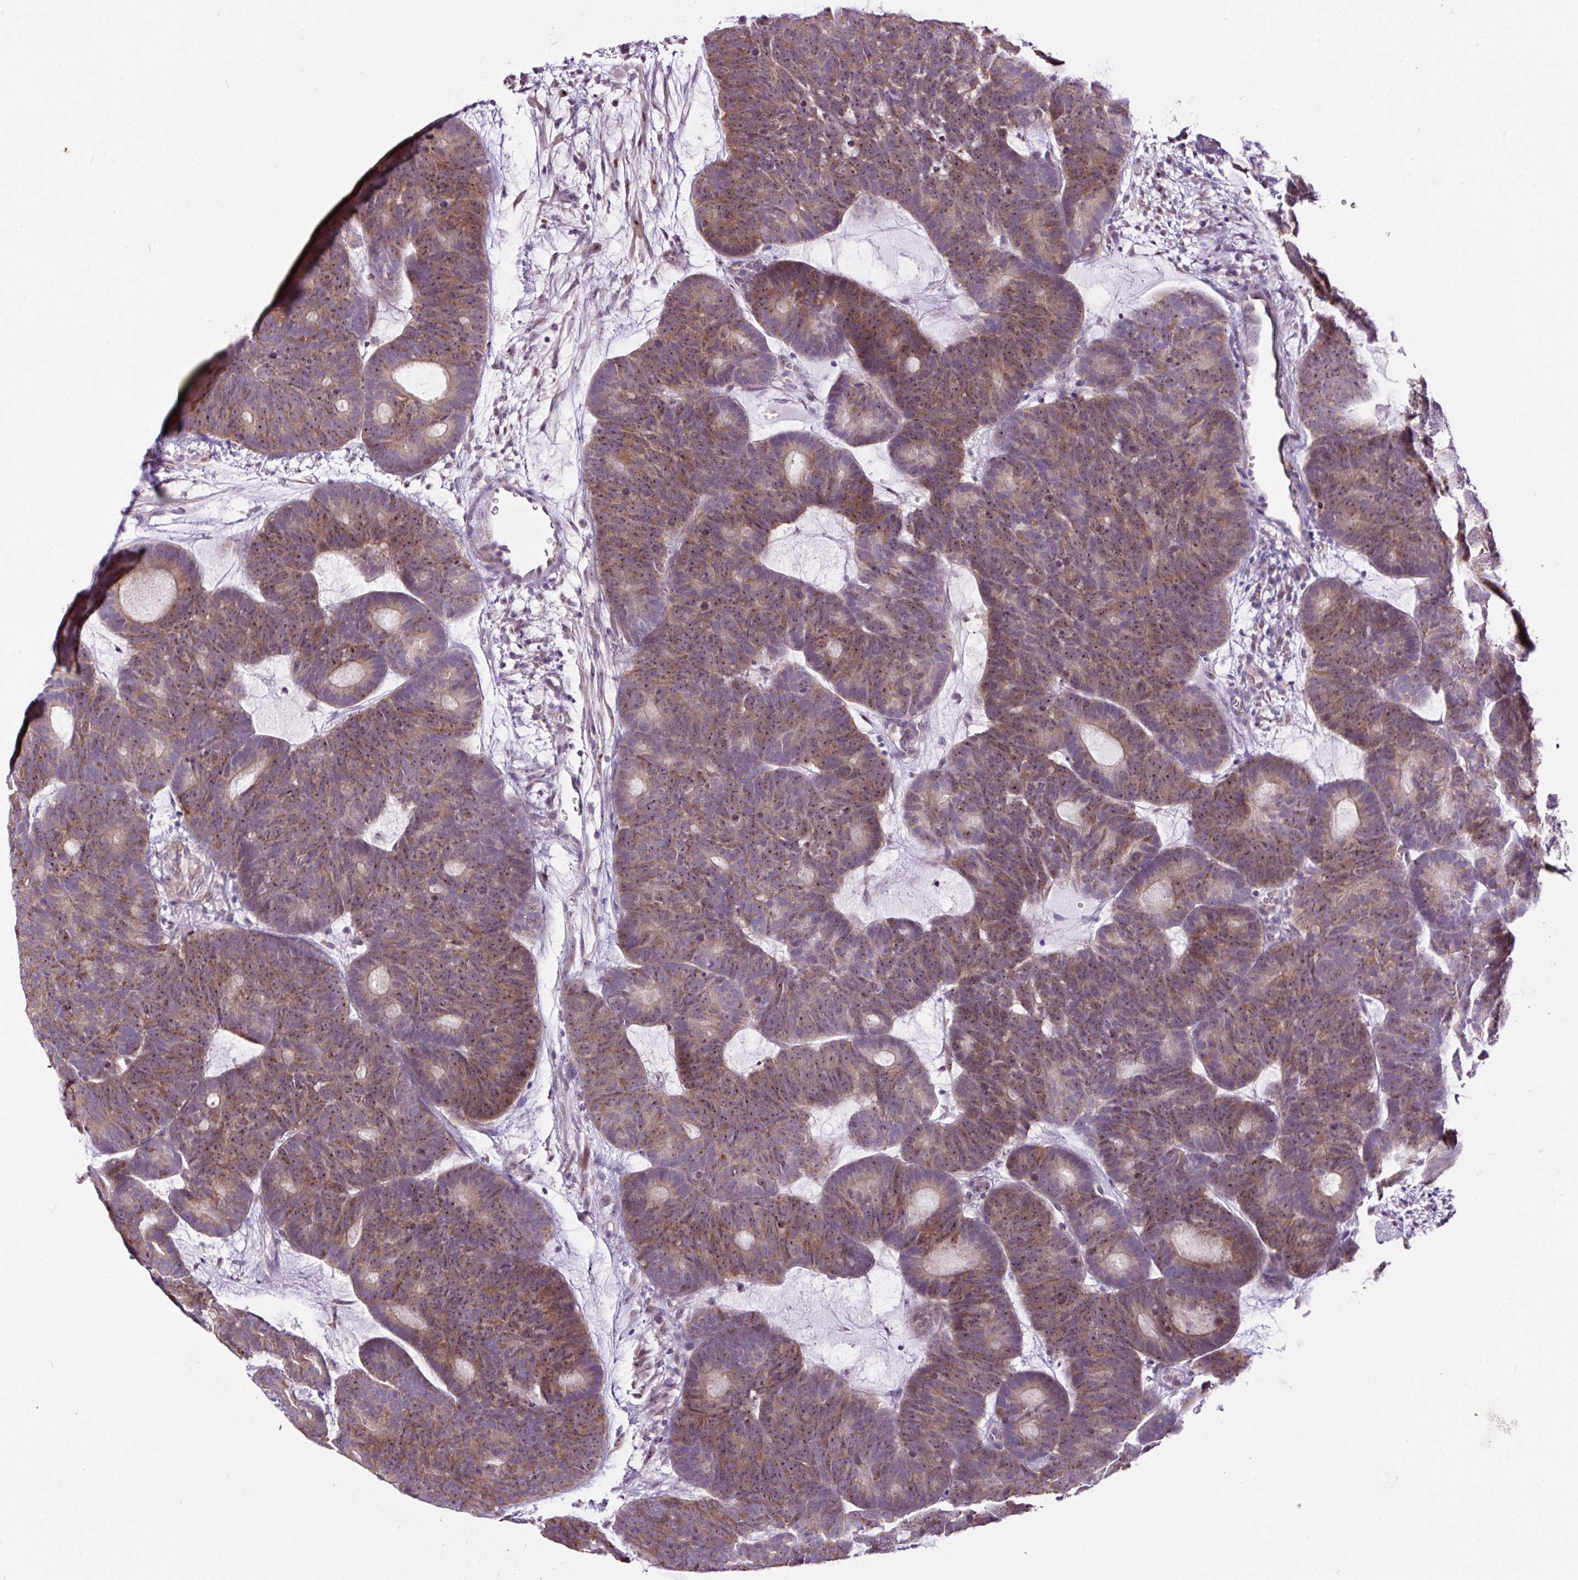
{"staining": {"intensity": "moderate", "quantity": ">75%", "location": "cytoplasmic/membranous,nuclear"}, "tissue": "head and neck cancer", "cell_type": "Tumor cells", "image_type": "cancer", "snomed": [{"axis": "morphology", "description": "Adenocarcinoma, NOS"}, {"axis": "topography", "description": "Head-Neck"}], "caption": "Head and neck cancer (adenocarcinoma) stained with IHC exhibits moderate cytoplasmic/membranous and nuclear staining in approximately >75% of tumor cells. The protein is shown in brown color, while the nuclei are stained blue.", "gene": "NOM1", "patient": {"sex": "female", "age": 81}}